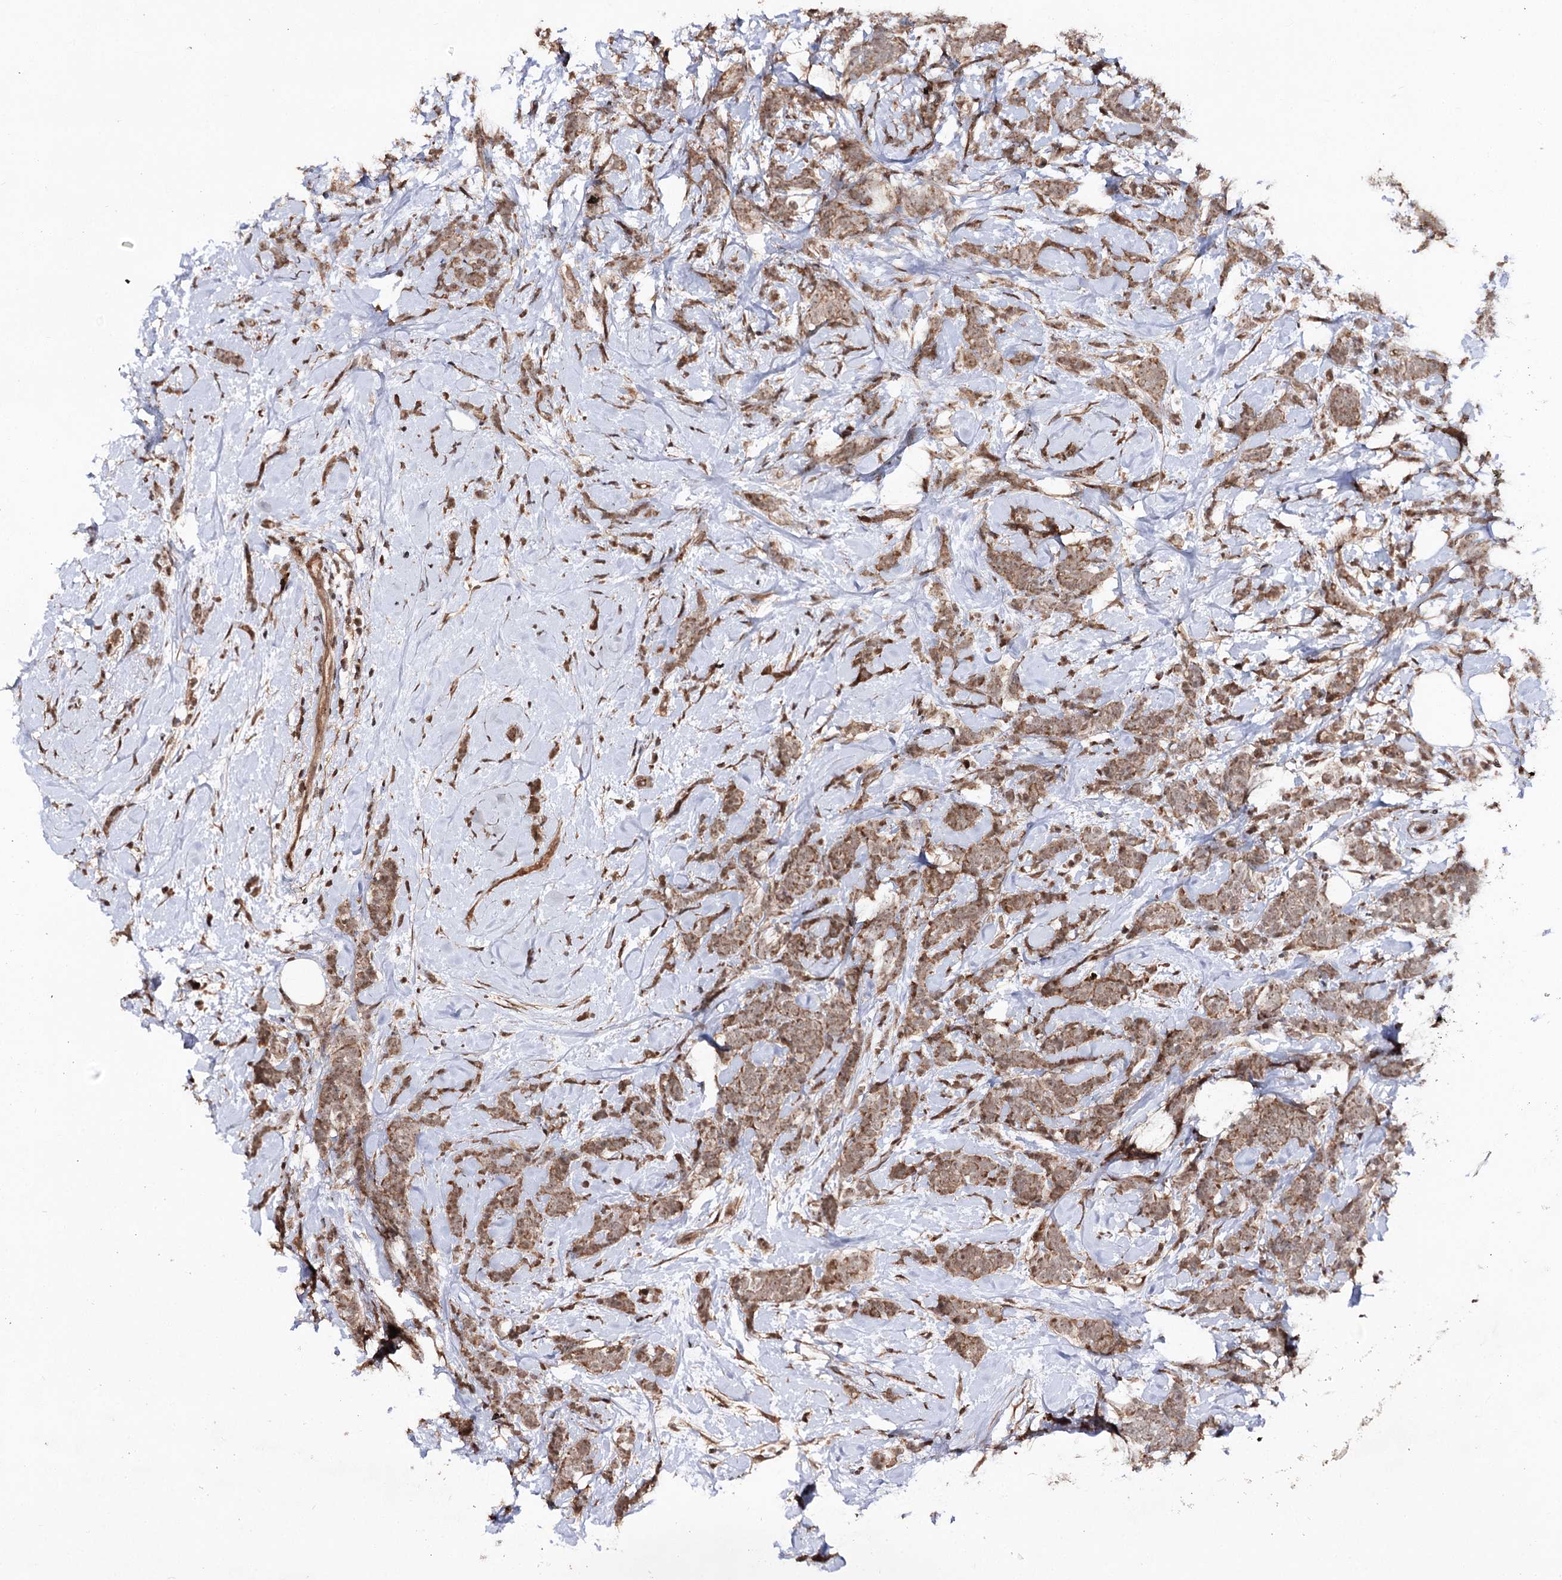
{"staining": {"intensity": "moderate", "quantity": ">75%", "location": "cytoplasmic/membranous,nuclear"}, "tissue": "breast cancer", "cell_type": "Tumor cells", "image_type": "cancer", "snomed": [{"axis": "morphology", "description": "Lobular carcinoma"}, {"axis": "topography", "description": "Breast"}], "caption": "Breast cancer stained with a protein marker shows moderate staining in tumor cells.", "gene": "FAM53B", "patient": {"sex": "female", "age": 58}}